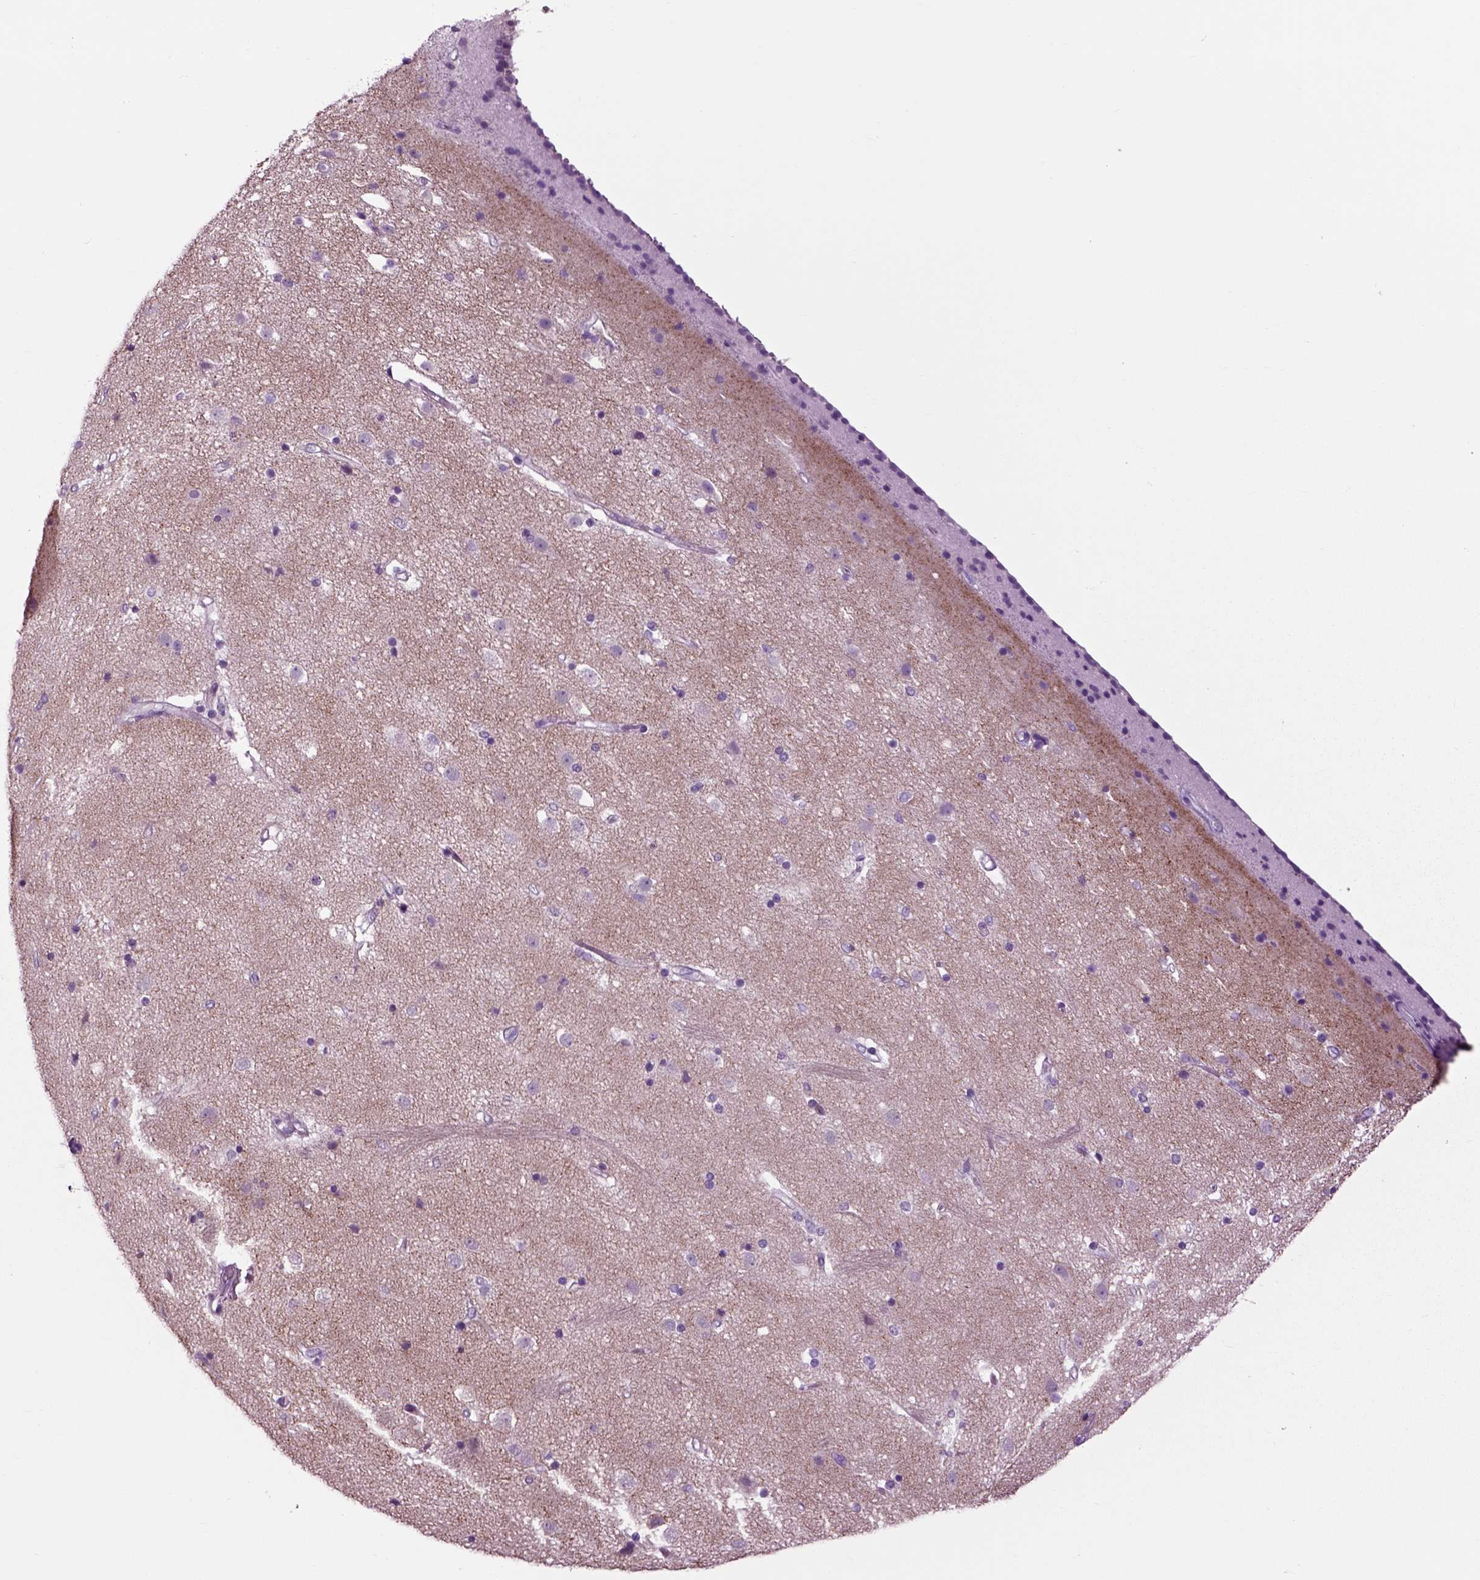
{"staining": {"intensity": "negative", "quantity": "none", "location": "none"}, "tissue": "caudate", "cell_type": "Glial cells", "image_type": "normal", "snomed": [{"axis": "morphology", "description": "Normal tissue, NOS"}, {"axis": "topography", "description": "Lateral ventricle wall"}], "caption": "This is a photomicrograph of IHC staining of unremarkable caudate, which shows no staining in glial cells. (Immunohistochemistry, brightfield microscopy, high magnification).", "gene": "ARHGAP11A", "patient": {"sex": "female", "age": 71}}